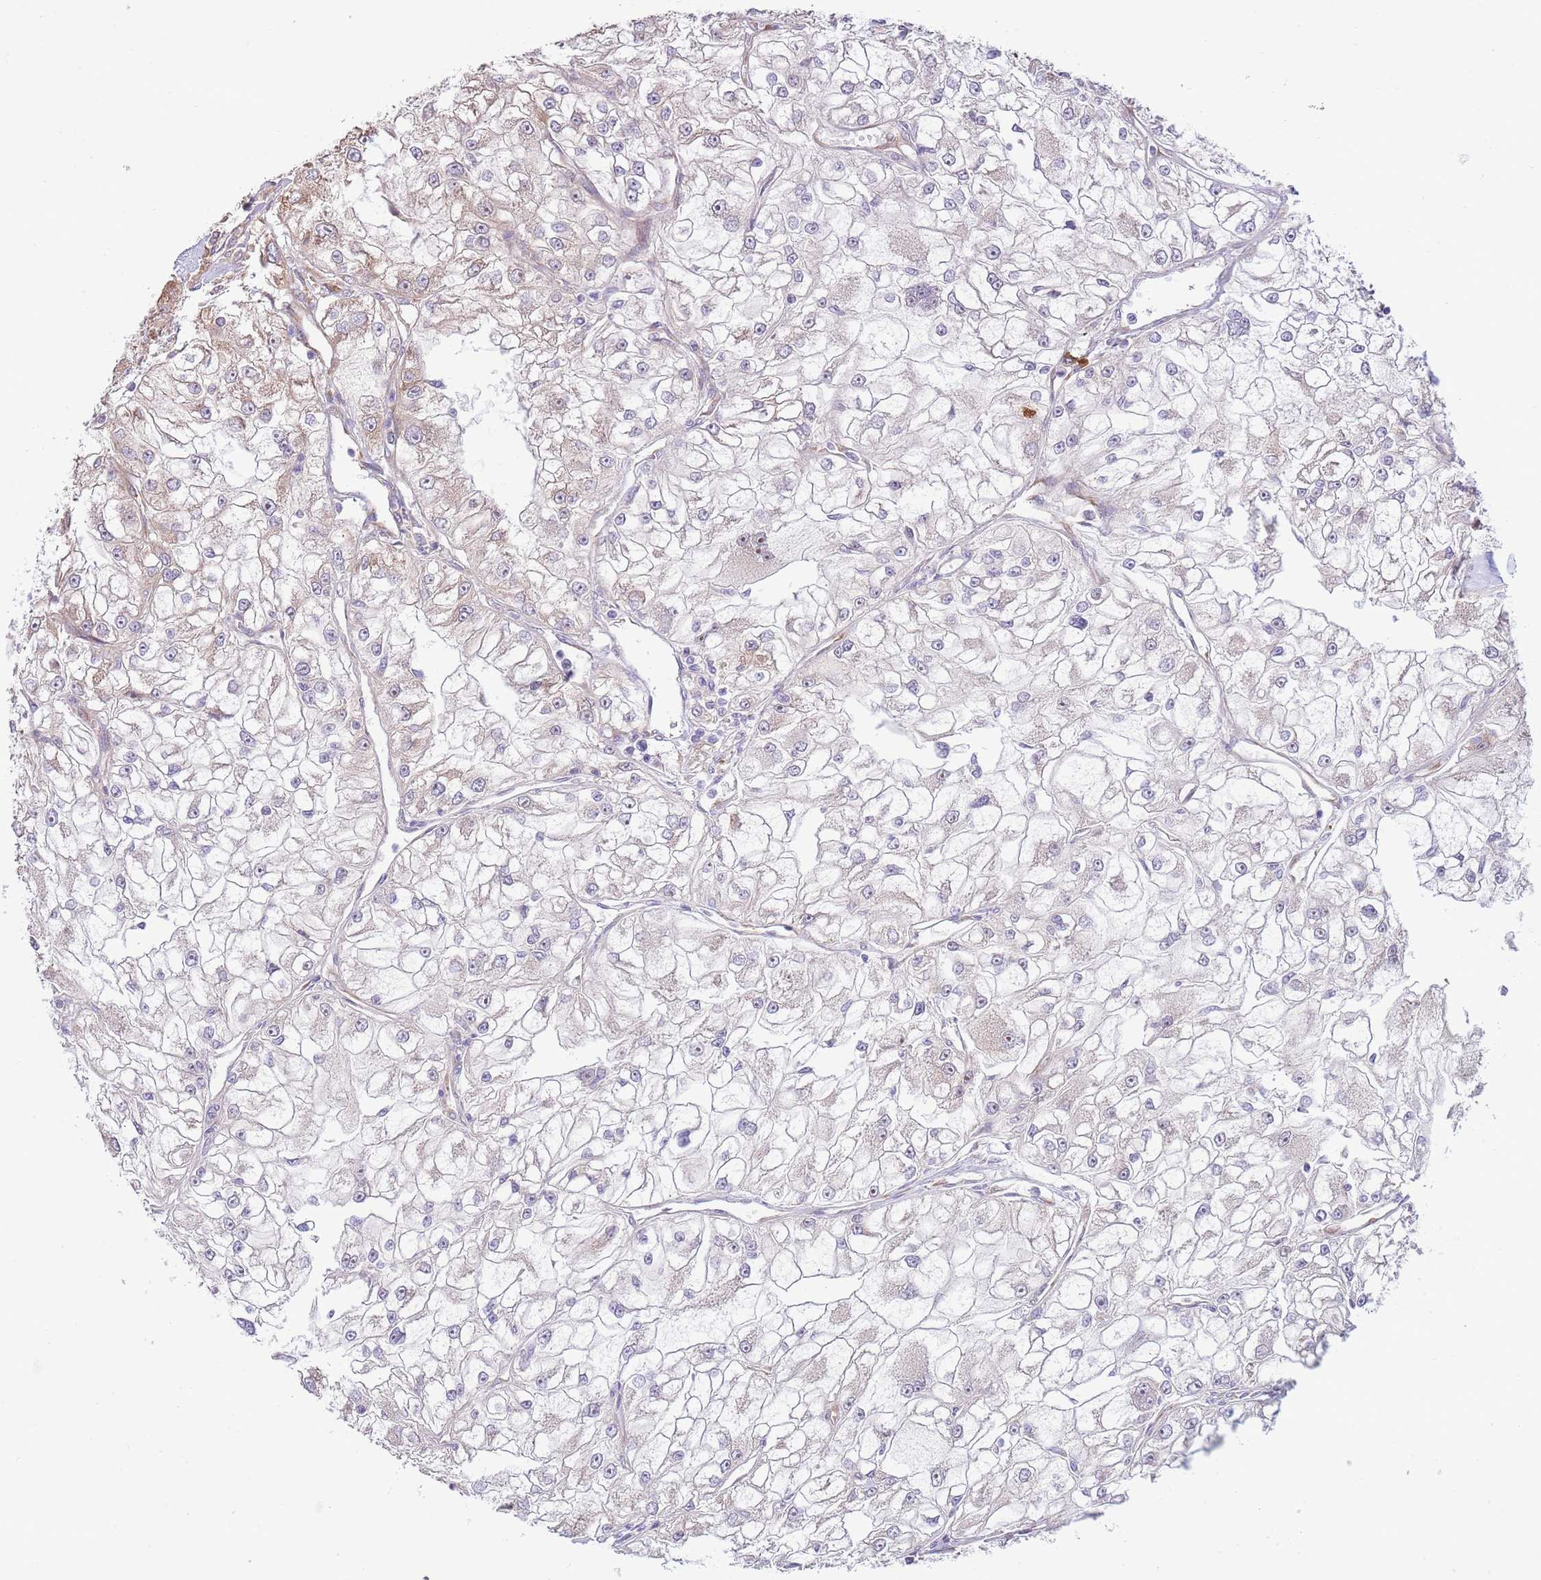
{"staining": {"intensity": "weak", "quantity": "<25%", "location": "cytoplasmic/membranous"}, "tissue": "renal cancer", "cell_type": "Tumor cells", "image_type": "cancer", "snomed": [{"axis": "morphology", "description": "Adenocarcinoma, NOS"}, {"axis": "topography", "description": "Kidney"}], "caption": "Tumor cells are negative for brown protein staining in renal cancer (adenocarcinoma).", "gene": "DAND5", "patient": {"sex": "female", "age": 72}}